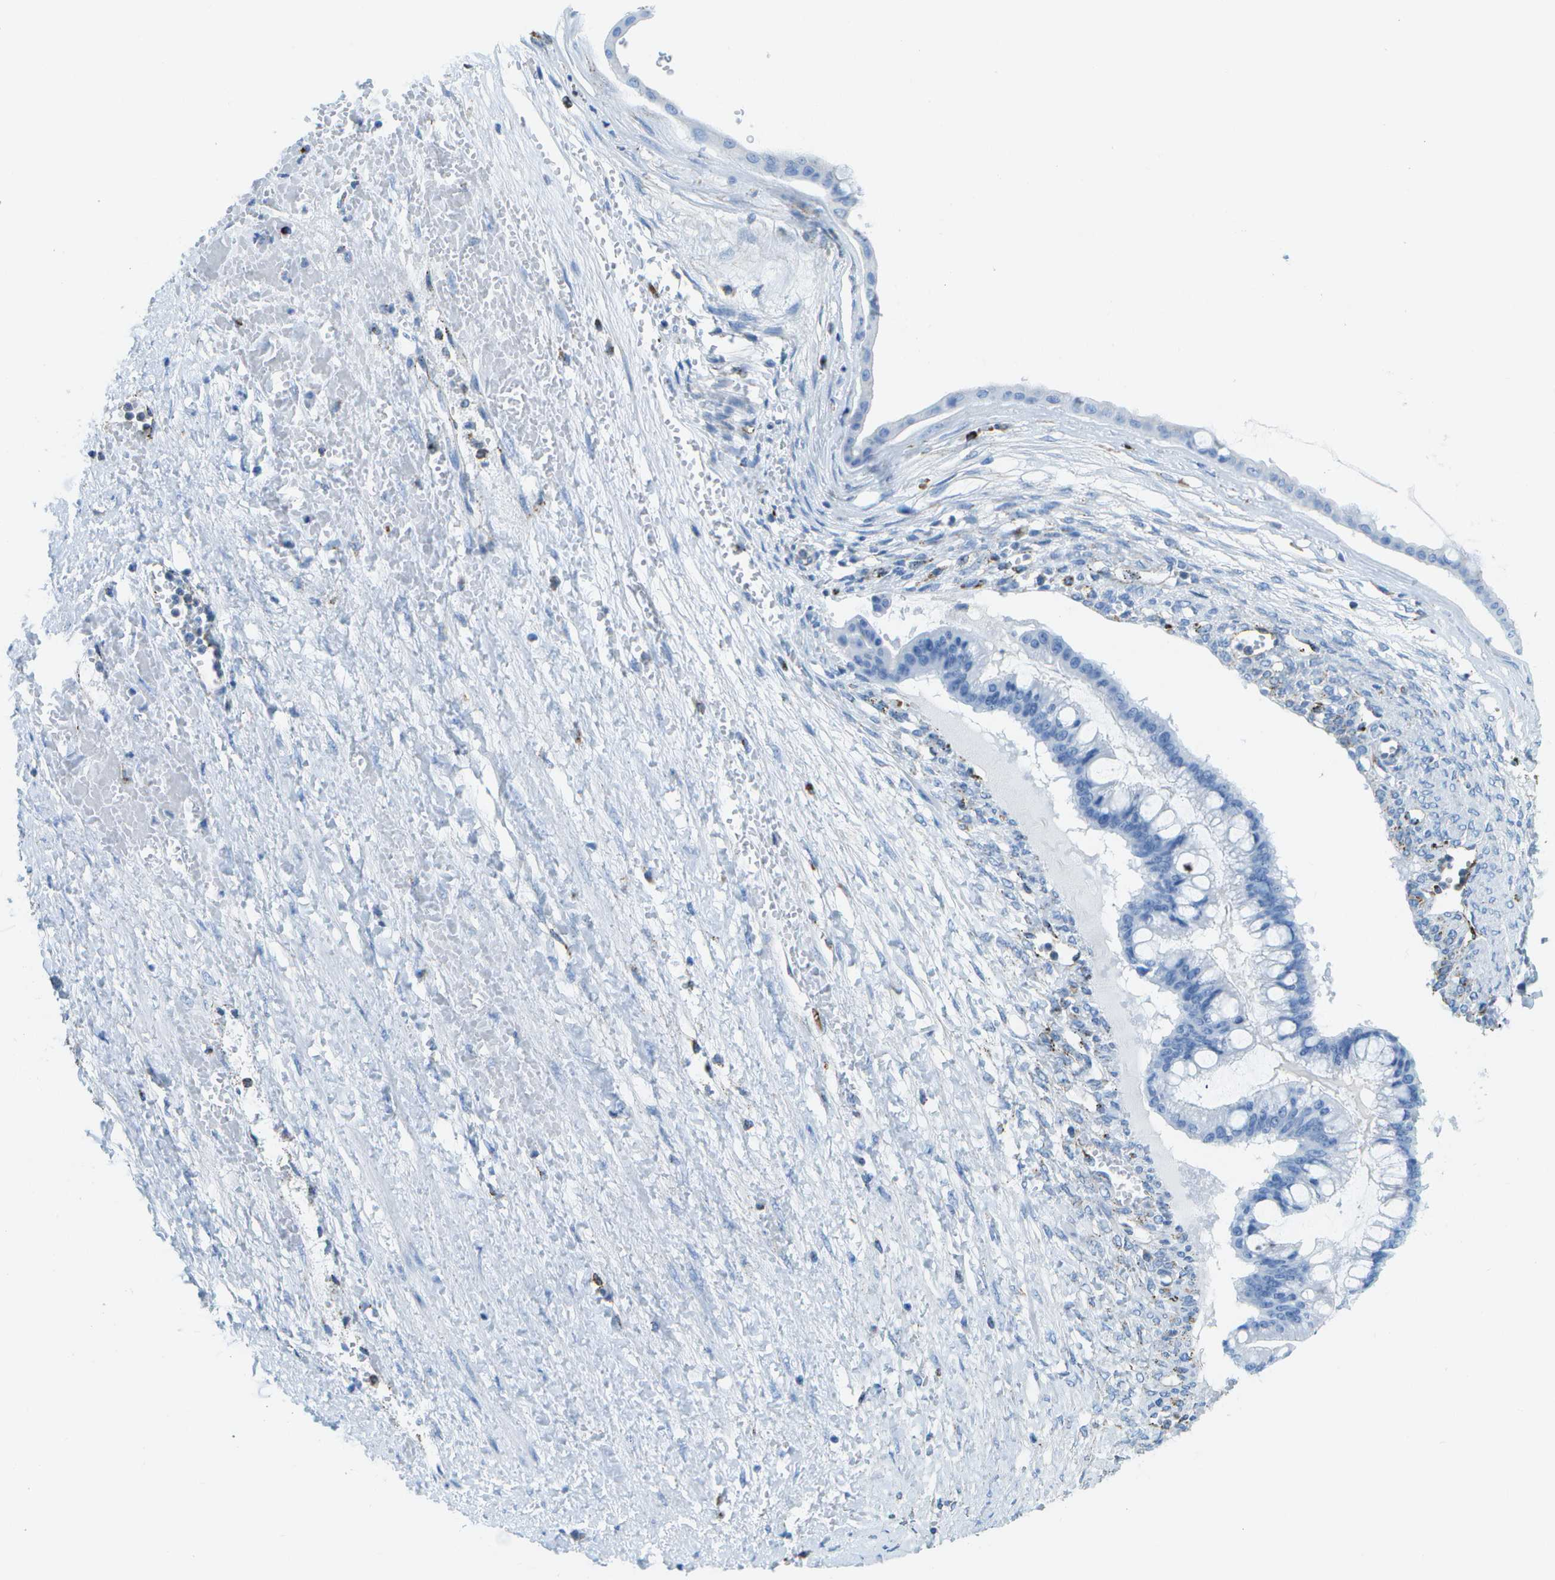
{"staining": {"intensity": "negative", "quantity": "none", "location": "none"}, "tissue": "ovarian cancer", "cell_type": "Tumor cells", "image_type": "cancer", "snomed": [{"axis": "morphology", "description": "Cystadenocarcinoma, mucinous, NOS"}, {"axis": "topography", "description": "Ovary"}], "caption": "Immunohistochemistry (IHC) of ovarian cancer shows no staining in tumor cells. (Brightfield microscopy of DAB immunohistochemistry at high magnification).", "gene": "PRCP", "patient": {"sex": "female", "age": 73}}